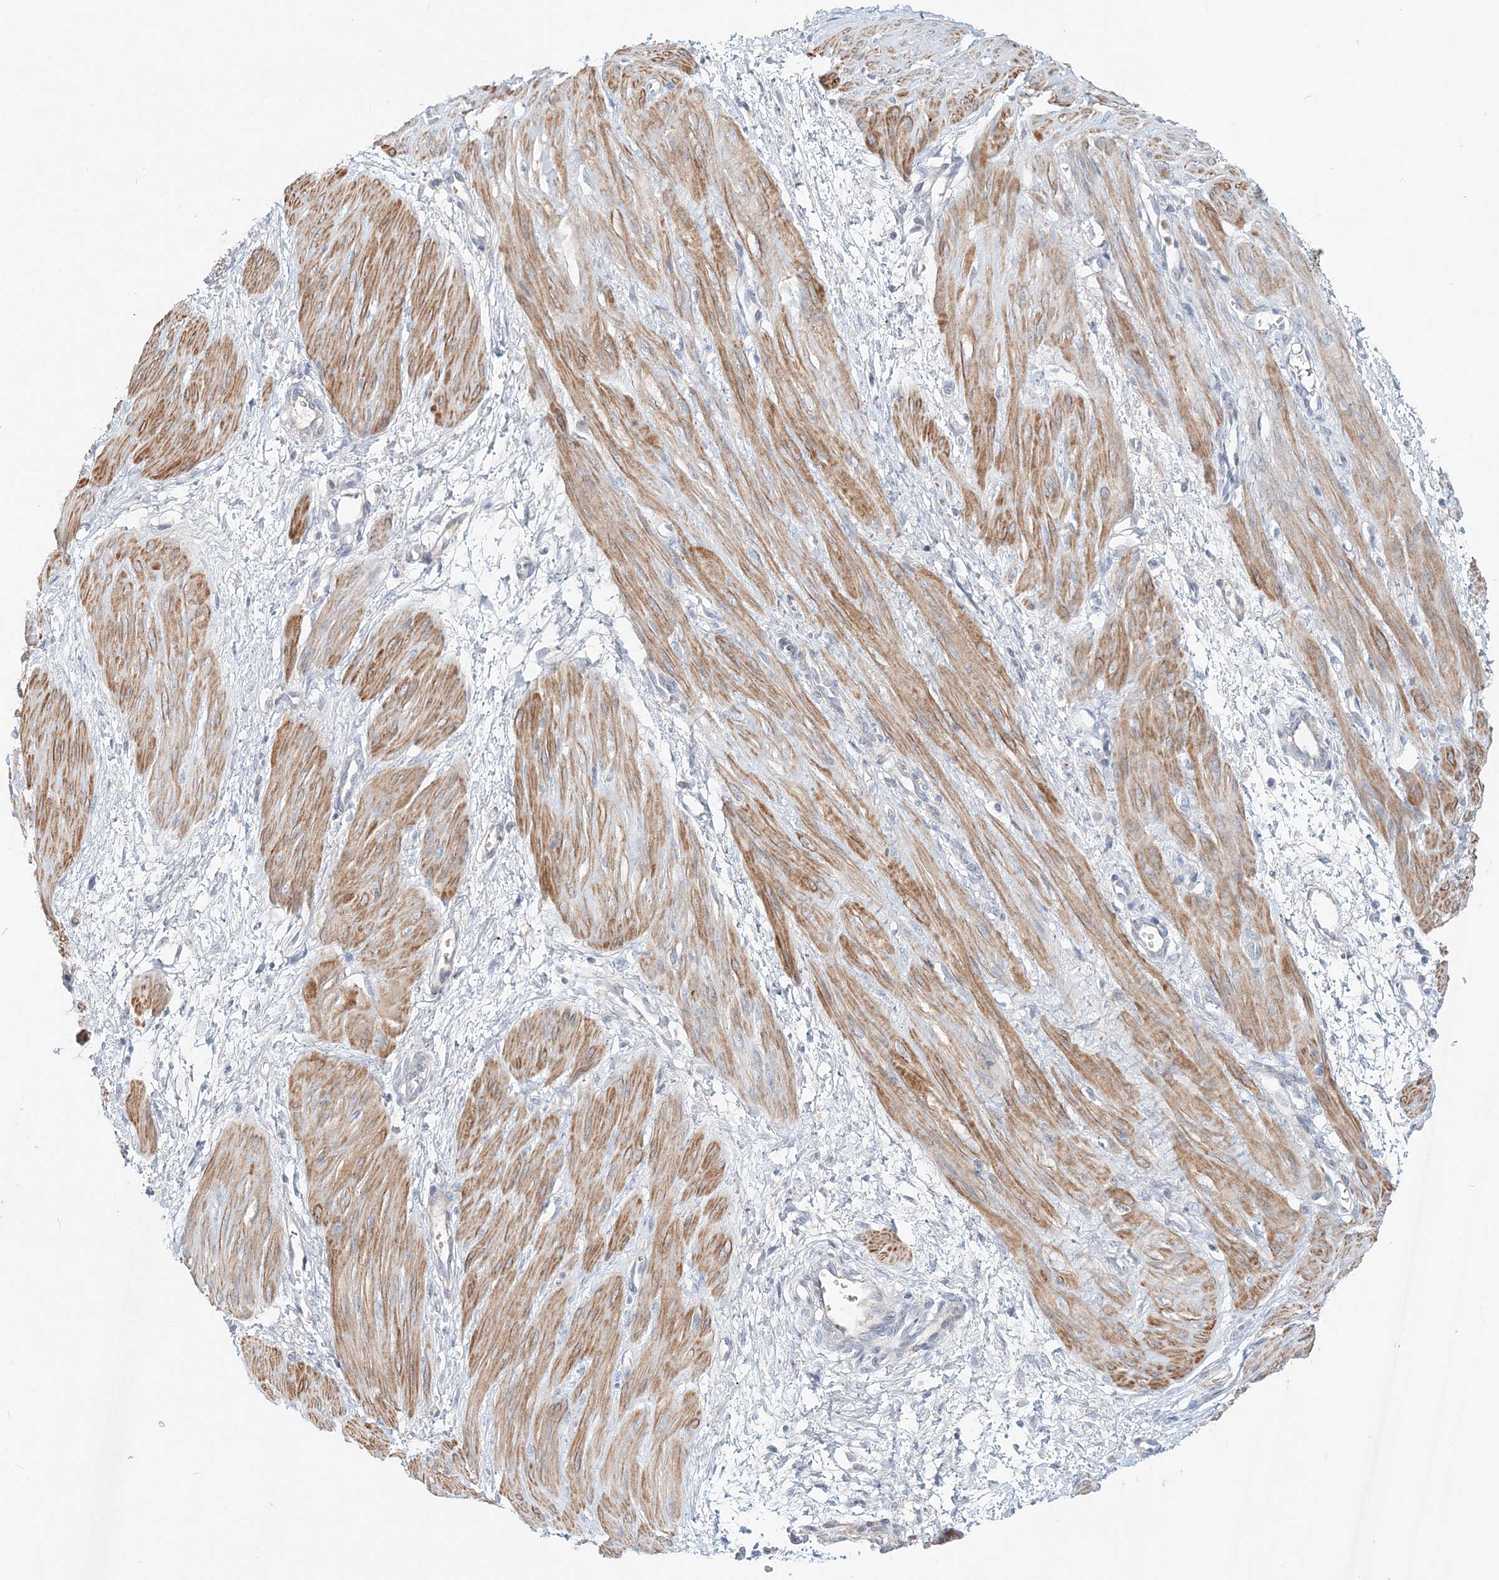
{"staining": {"intensity": "moderate", "quantity": ">75%", "location": "cytoplasmic/membranous"}, "tissue": "smooth muscle", "cell_type": "Smooth muscle cells", "image_type": "normal", "snomed": [{"axis": "morphology", "description": "Normal tissue, NOS"}, {"axis": "topography", "description": "Endometrium"}], "caption": "Moderate cytoplasmic/membranous protein positivity is appreciated in about >75% of smooth muscle cells in smooth muscle.", "gene": "DNAH5", "patient": {"sex": "female", "age": 33}}